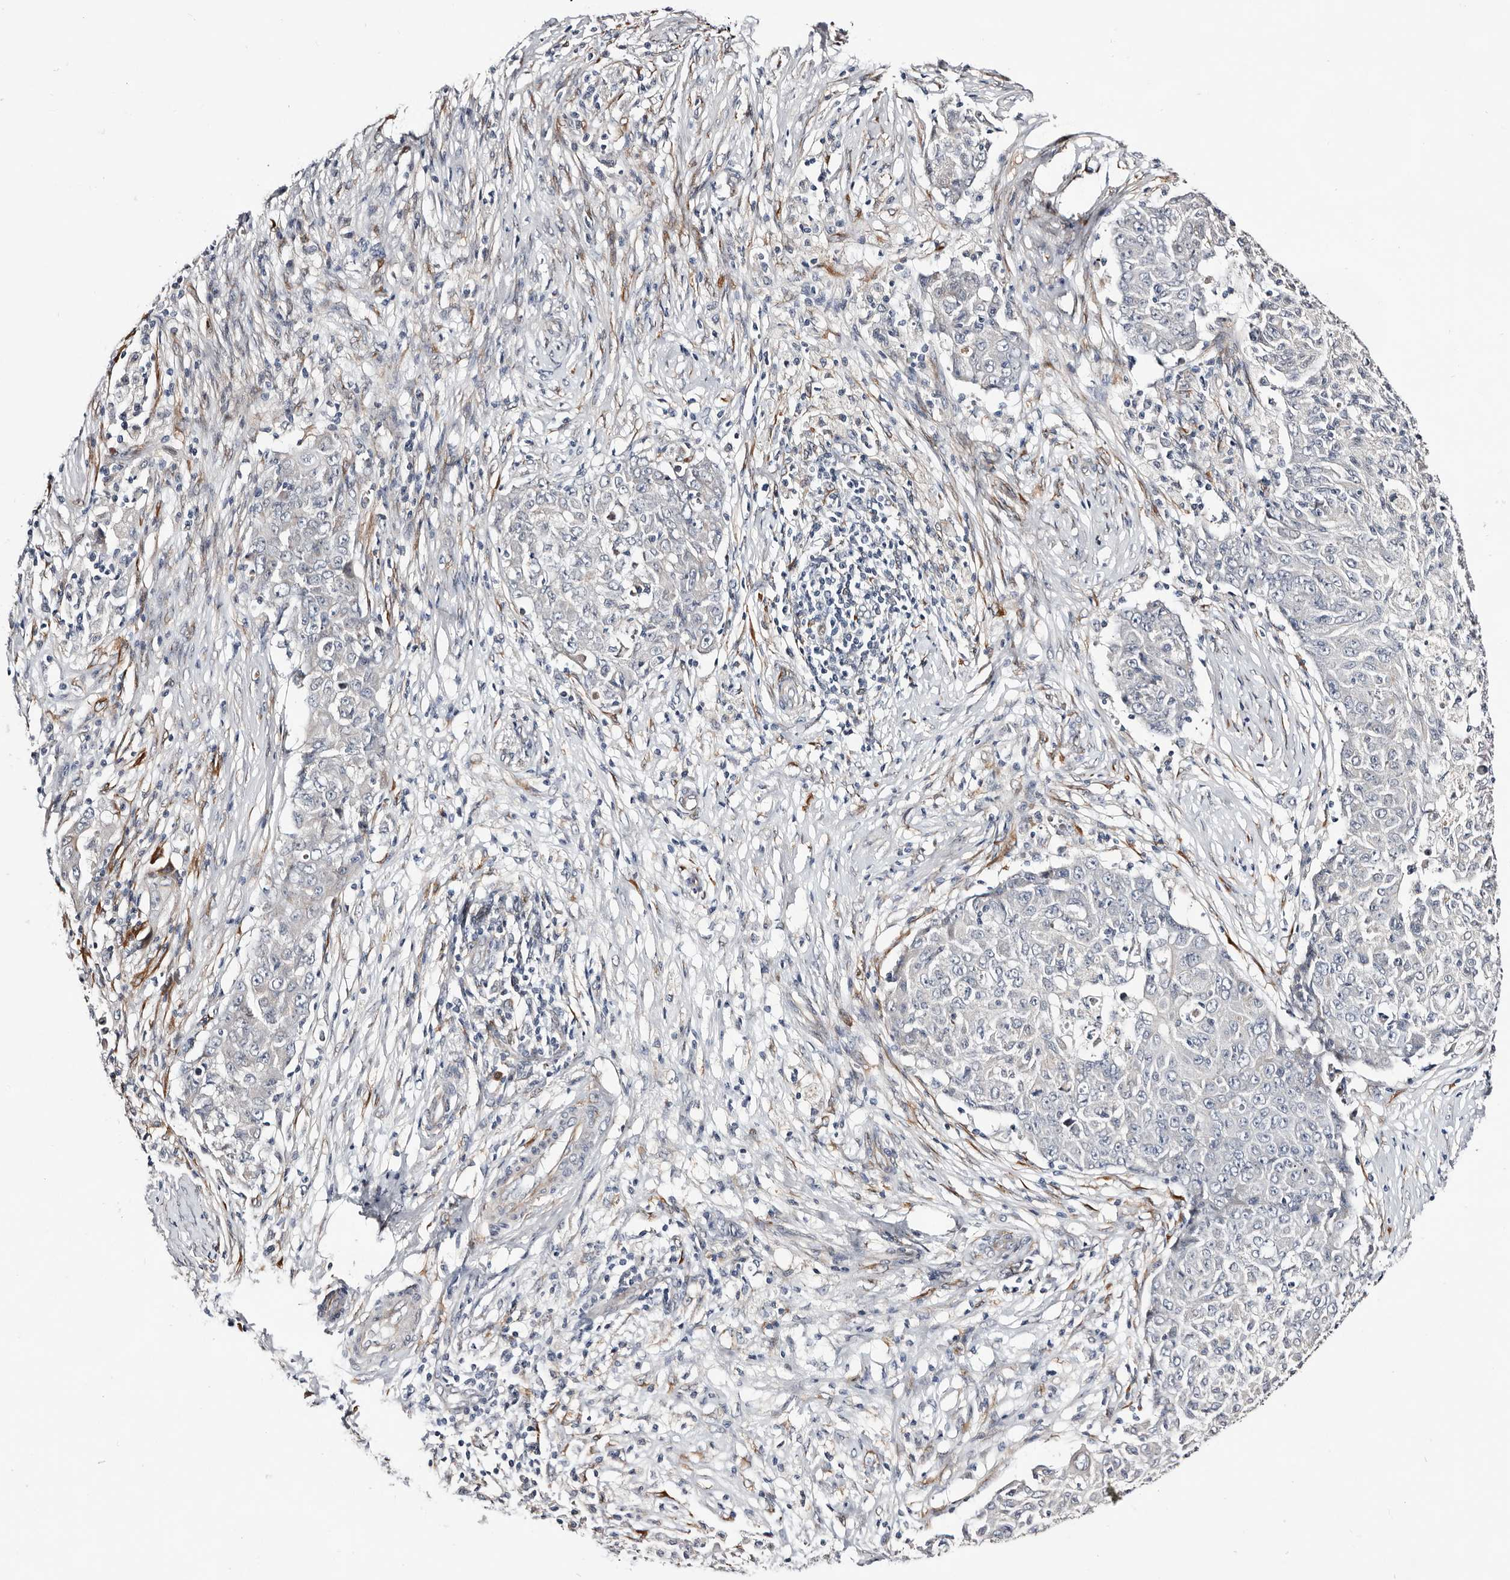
{"staining": {"intensity": "negative", "quantity": "none", "location": "none"}, "tissue": "ovarian cancer", "cell_type": "Tumor cells", "image_type": "cancer", "snomed": [{"axis": "morphology", "description": "Carcinoma, endometroid"}, {"axis": "topography", "description": "Ovary"}], "caption": "A photomicrograph of endometroid carcinoma (ovarian) stained for a protein reveals no brown staining in tumor cells.", "gene": "USH1C", "patient": {"sex": "female", "age": 42}}